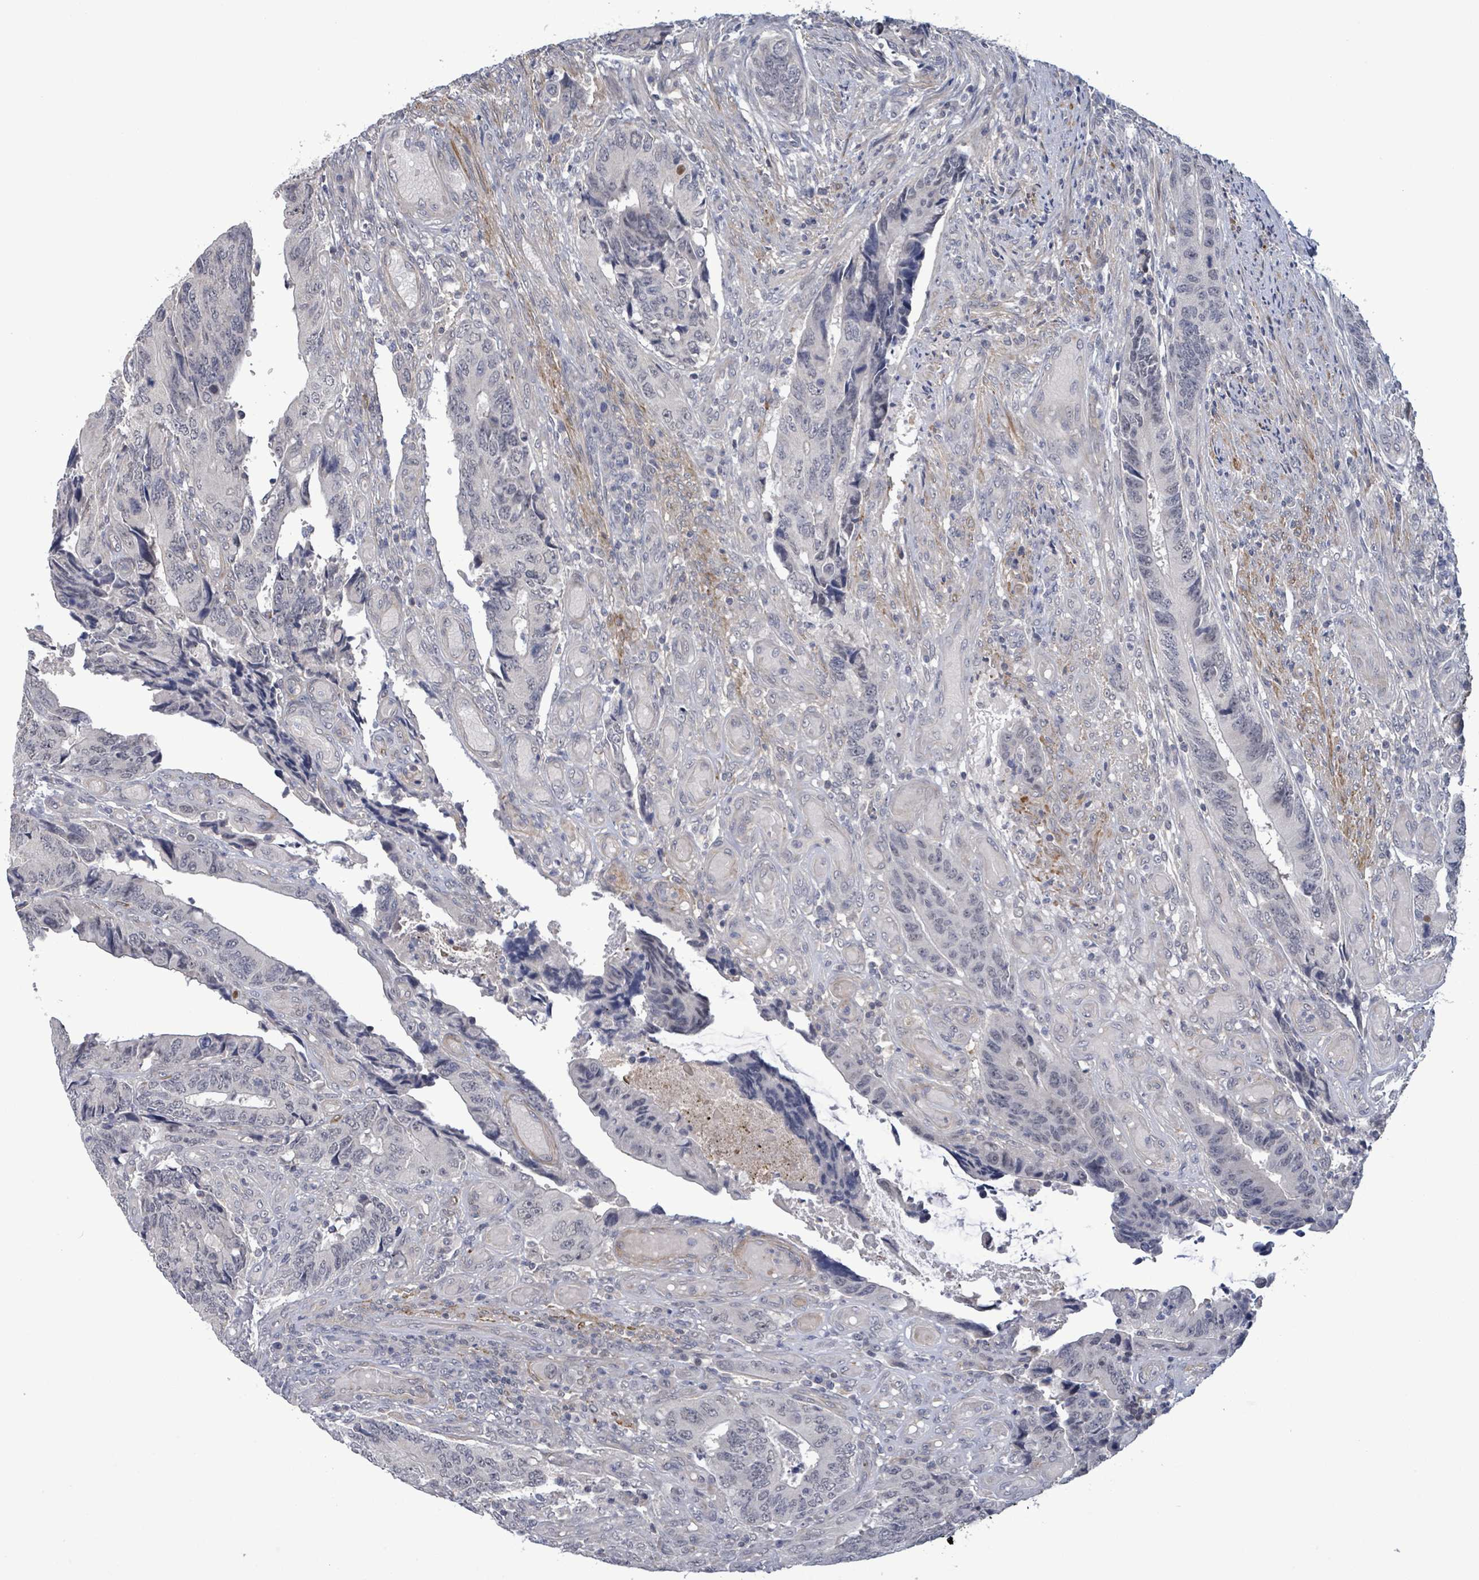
{"staining": {"intensity": "negative", "quantity": "none", "location": "none"}, "tissue": "colorectal cancer", "cell_type": "Tumor cells", "image_type": "cancer", "snomed": [{"axis": "morphology", "description": "Adenocarcinoma, NOS"}, {"axis": "topography", "description": "Colon"}], "caption": "The image reveals no significant positivity in tumor cells of adenocarcinoma (colorectal). (DAB immunohistochemistry (IHC), high magnification).", "gene": "AMMECR1", "patient": {"sex": "male", "age": 87}}